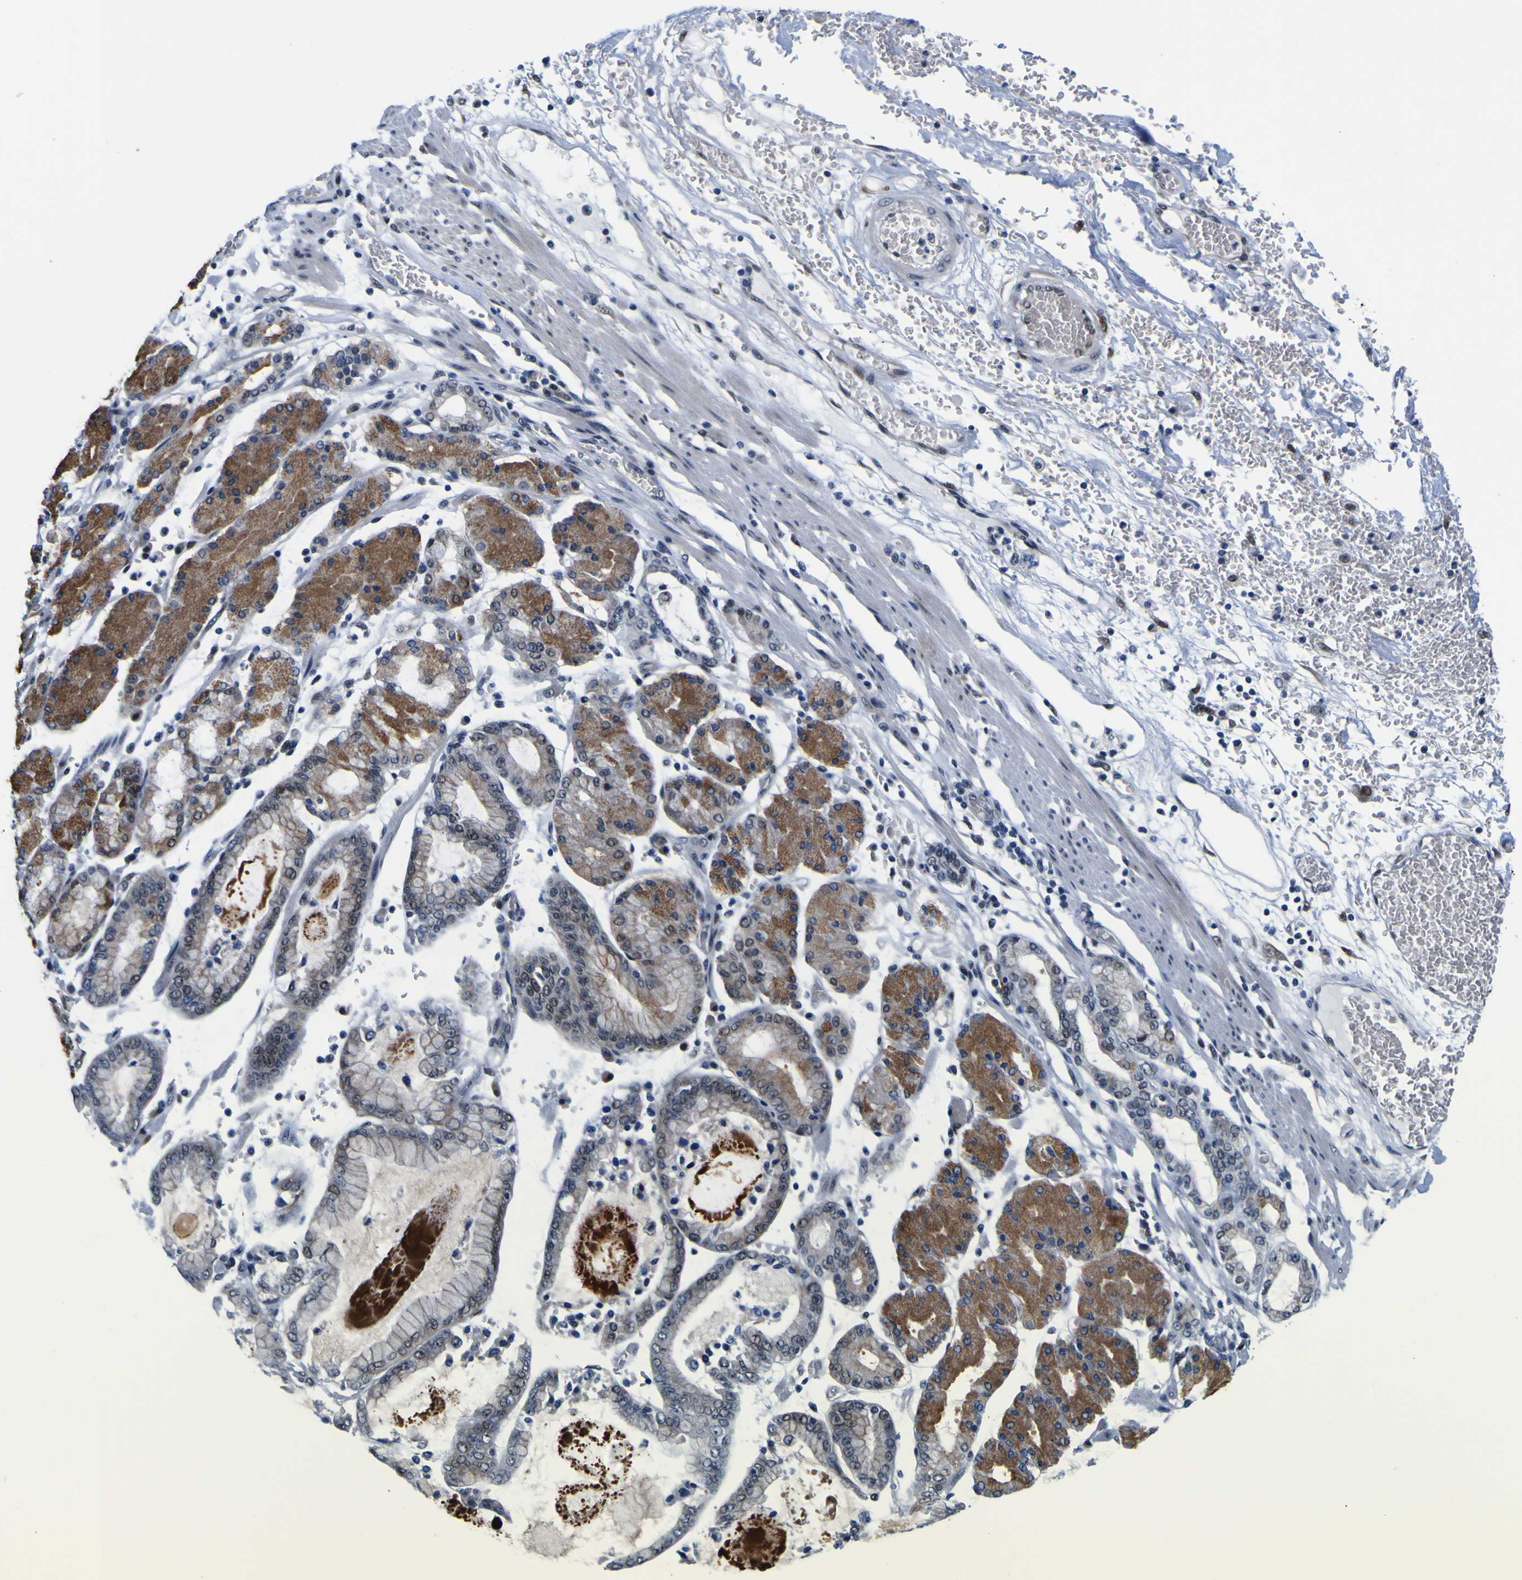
{"staining": {"intensity": "moderate", "quantity": "25%-75%", "location": "cytoplasmic/membranous"}, "tissue": "stomach cancer", "cell_type": "Tumor cells", "image_type": "cancer", "snomed": [{"axis": "morphology", "description": "Normal tissue, NOS"}, {"axis": "morphology", "description": "Adenocarcinoma, NOS"}, {"axis": "topography", "description": "Stomach, upper"}, {"axis": "topography", "description": "Stomach"}], "caption": "Immunohistochemical staining of human stomach adenocarcinoma reveals medium levels of moderate cytoplasmic/membranous positivity in about 25%-75% of tumor cells.", "gene": "CUL4B", "patient": {"sex": "male", "age": 76}}